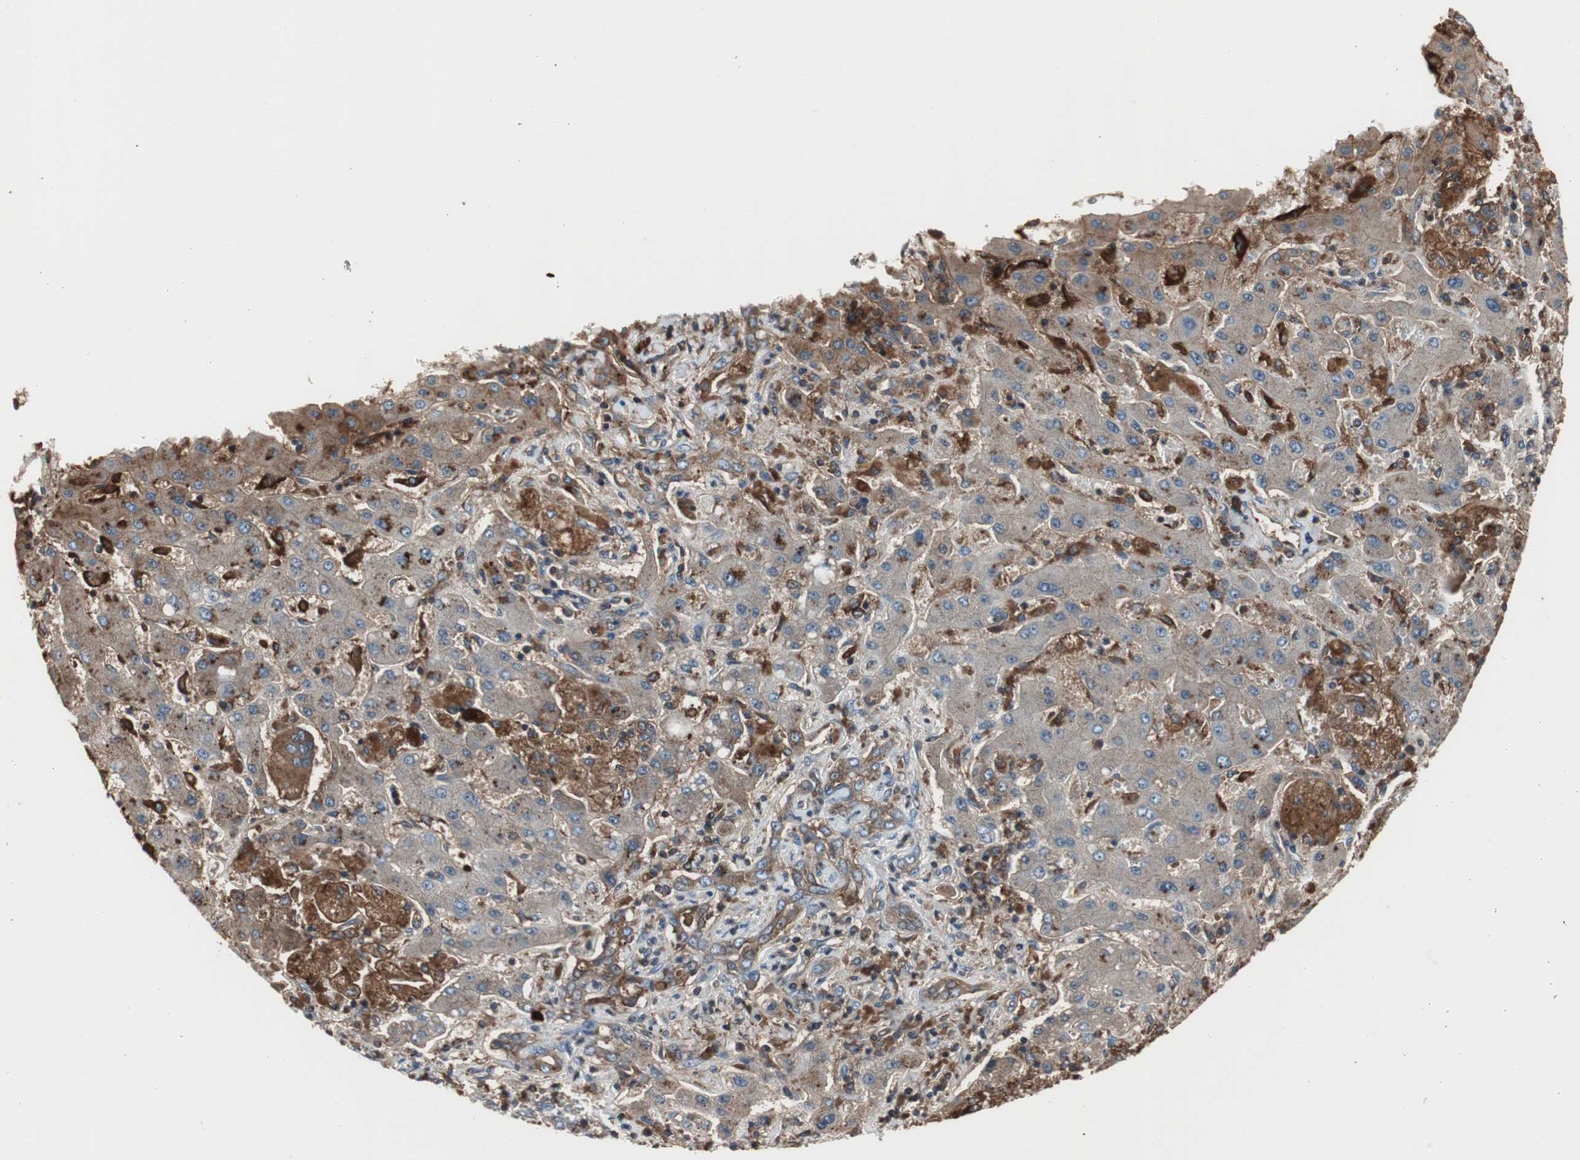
{"staining": {"intensity": "moderate", "quantity": ">75%", "location": "cytoplasmic/membranous"}, "tissue": "liver cancer", "cell_type": "Tumor cells", "image_type": "cancer", "snomed": [{"axis": "morphology", "description": "Cholangiocarcinoma"}, {"axis": "topography", "description": "Liver"}], "caption": "Tumor cells display moderate cytoplasmic/membranous positivity in about >75% of cells in liver cancer.", "gene": "B2M", "patient": {"sex": "male", "age": 50}}